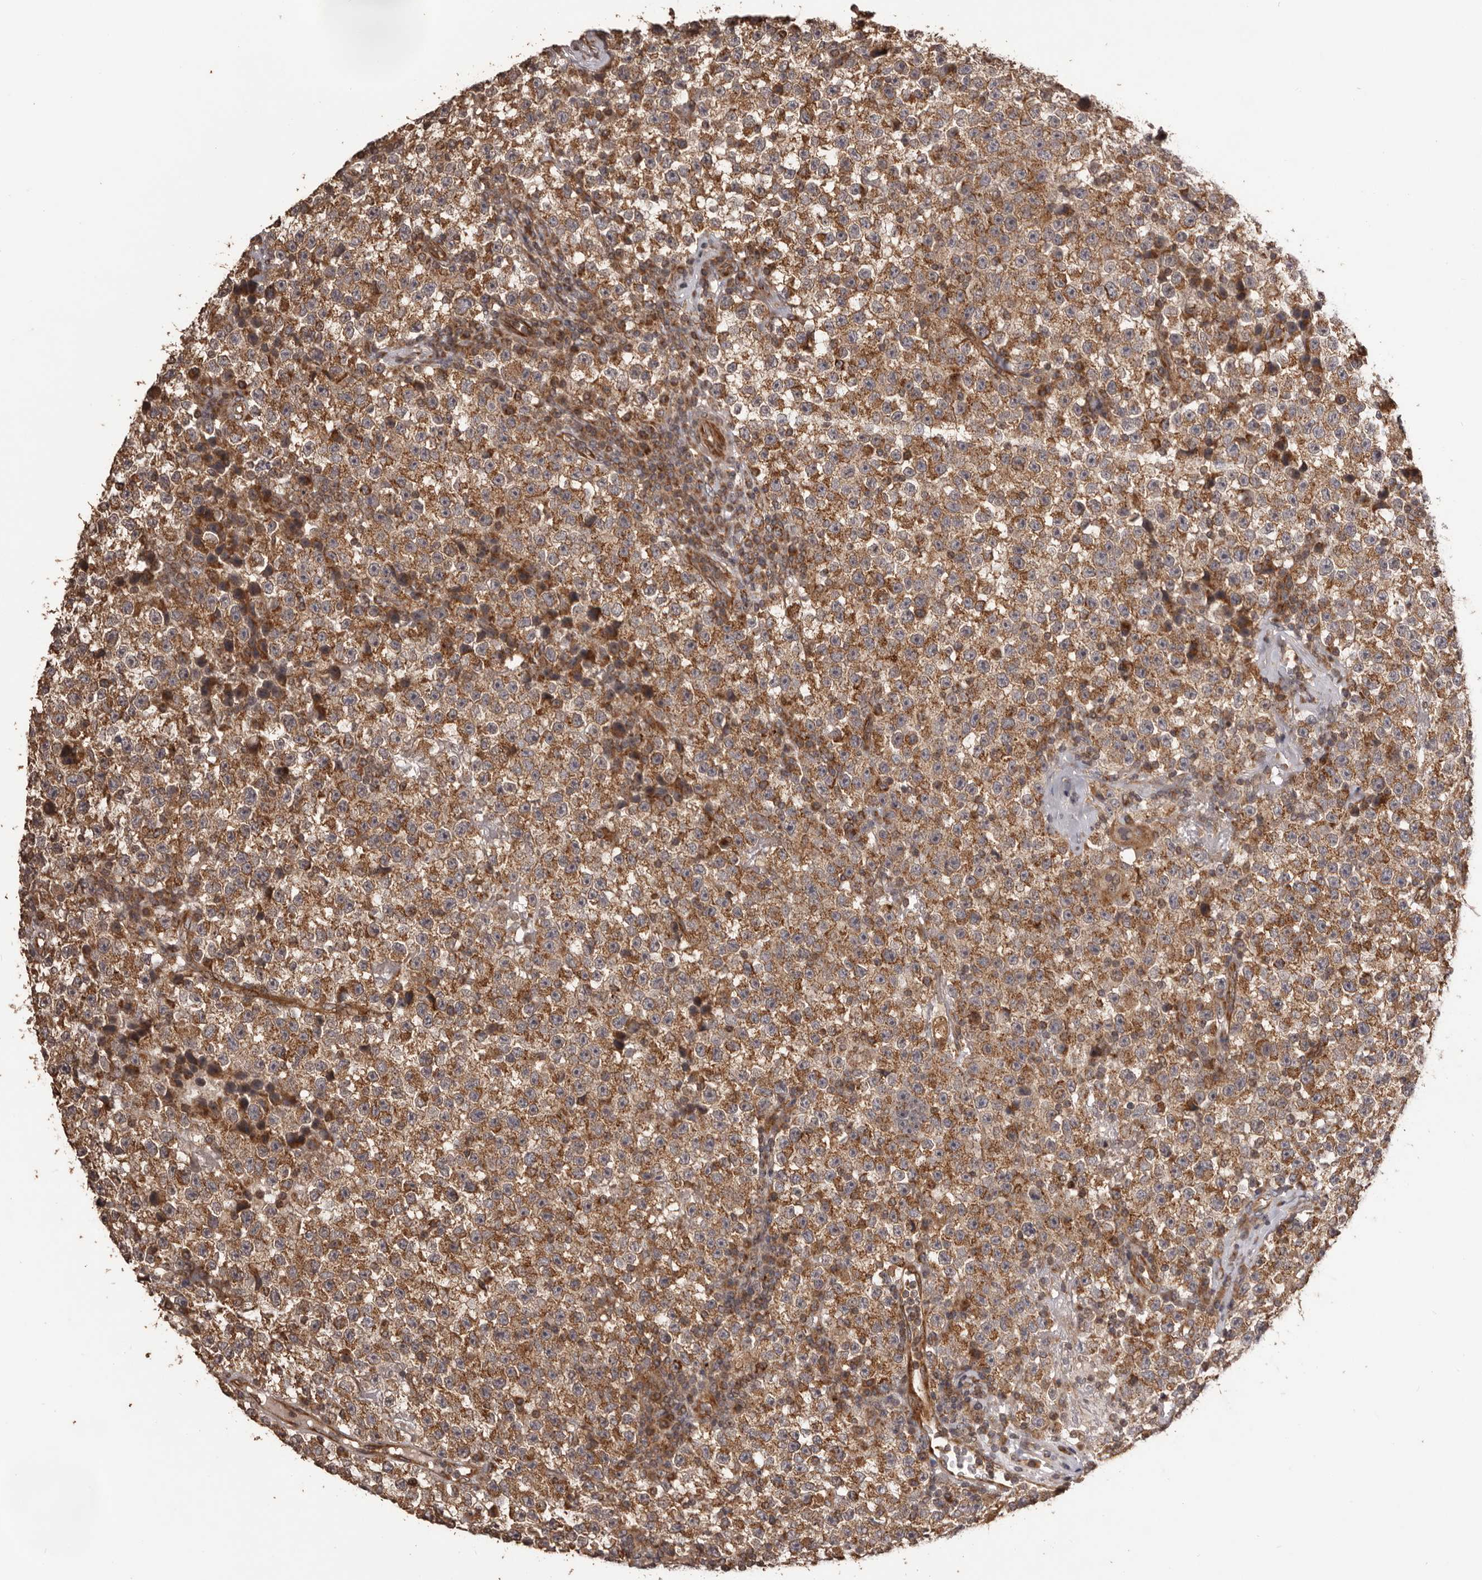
{"staining": {"intensity": "moderate", "quantity": ">75%", "location": "cytoplasmic/membranous"}, "tissue": "testis cancer", "cell_type": "Tumor cells", "image_type": "cancer", "snomed": [{"axis": "morphology", "description": "Seminoma, NOS"}, {"axis": "topography", "description": "Testis"}], "caption": "Immunohistochemistry (IHC) image of neoplastic tissue: testis cancer stained using IHC shows medium levels of moderate protein expression localized specifically in the cytoplasmic/membranous of tumor cells, appearing as a cytoplasmic/membranous brown color.", "gene": "QRSL1", "patient": {"sex": "male", "age": 22}}